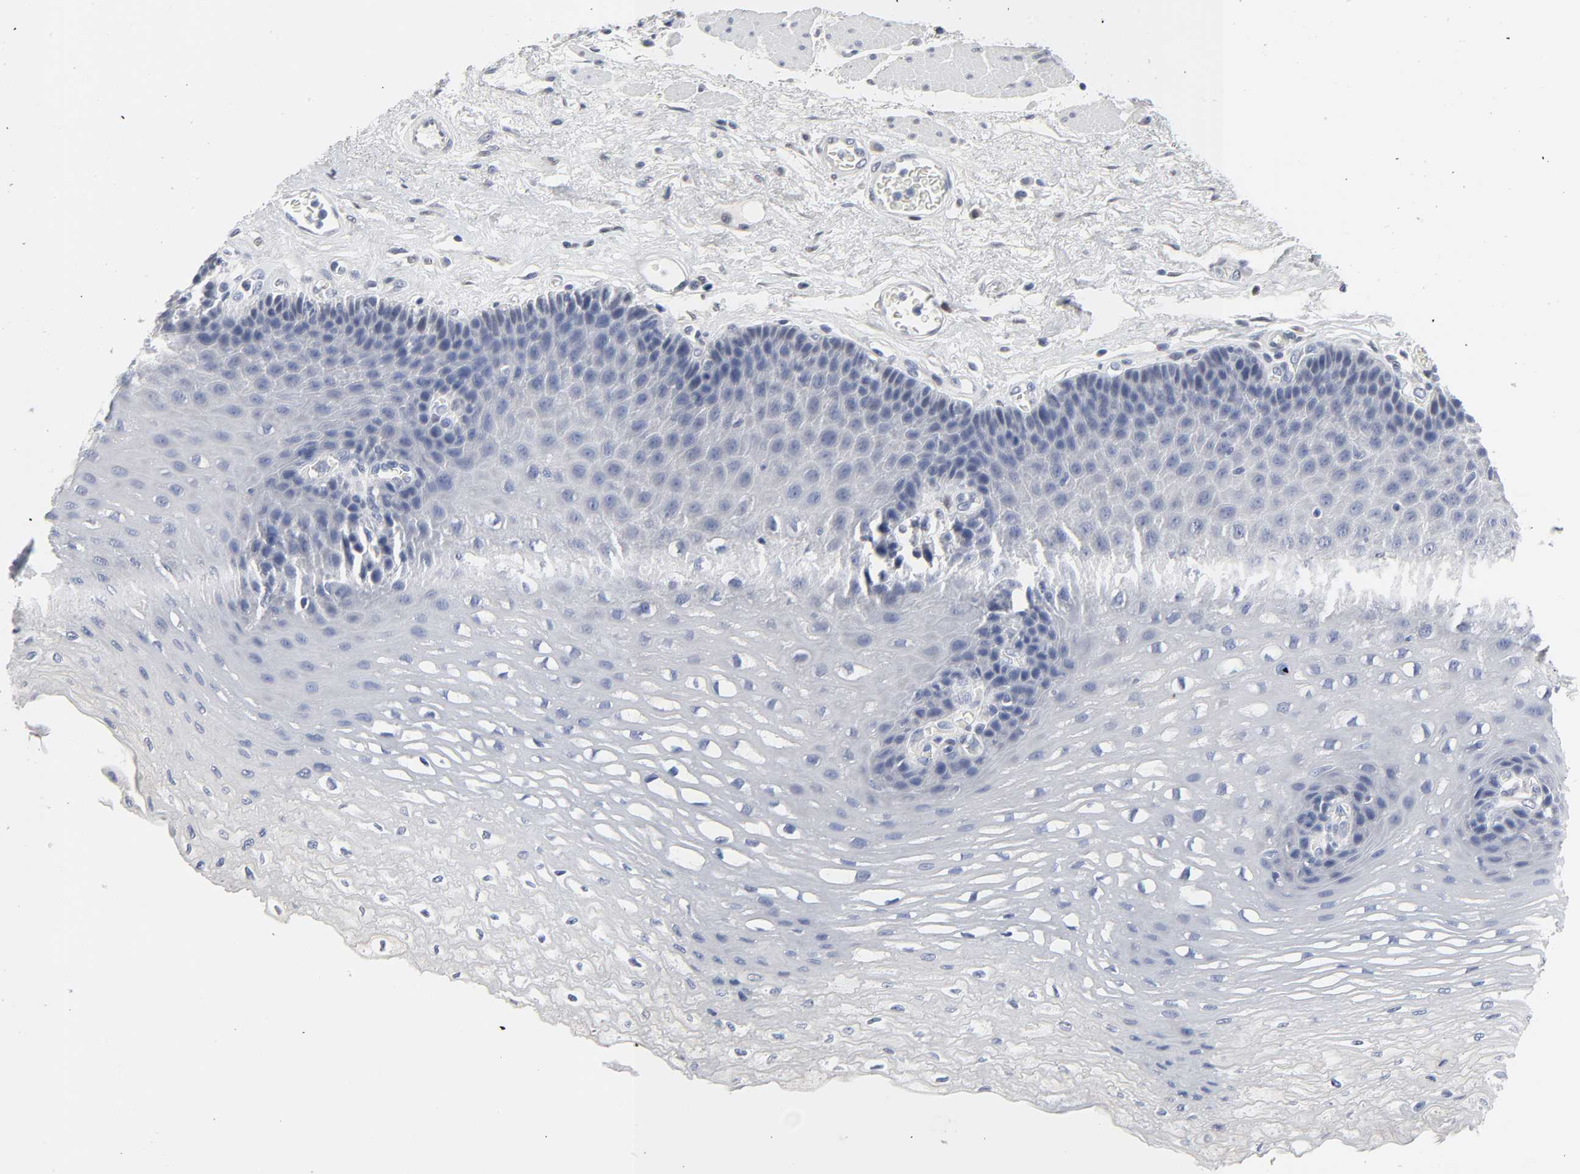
{"staining": {"intensity": "negative", "quantity": "none", "location": "none"}, "tissue": "esophagus", "cell_type": "Squamous epithelial cells", "image_type": "normal", "snomed": [{"axis": "morphology", "description": "Normal tissue, NOS"}, {"axis": "topography", "description": "Esophagus"}], "caption": "DAB immunohistochemical staining of normal esophagus shows no significant positivity in squamous epithelial cells.", "gene": "SALL2", "patient": {"sex": "female", "age": 72}}